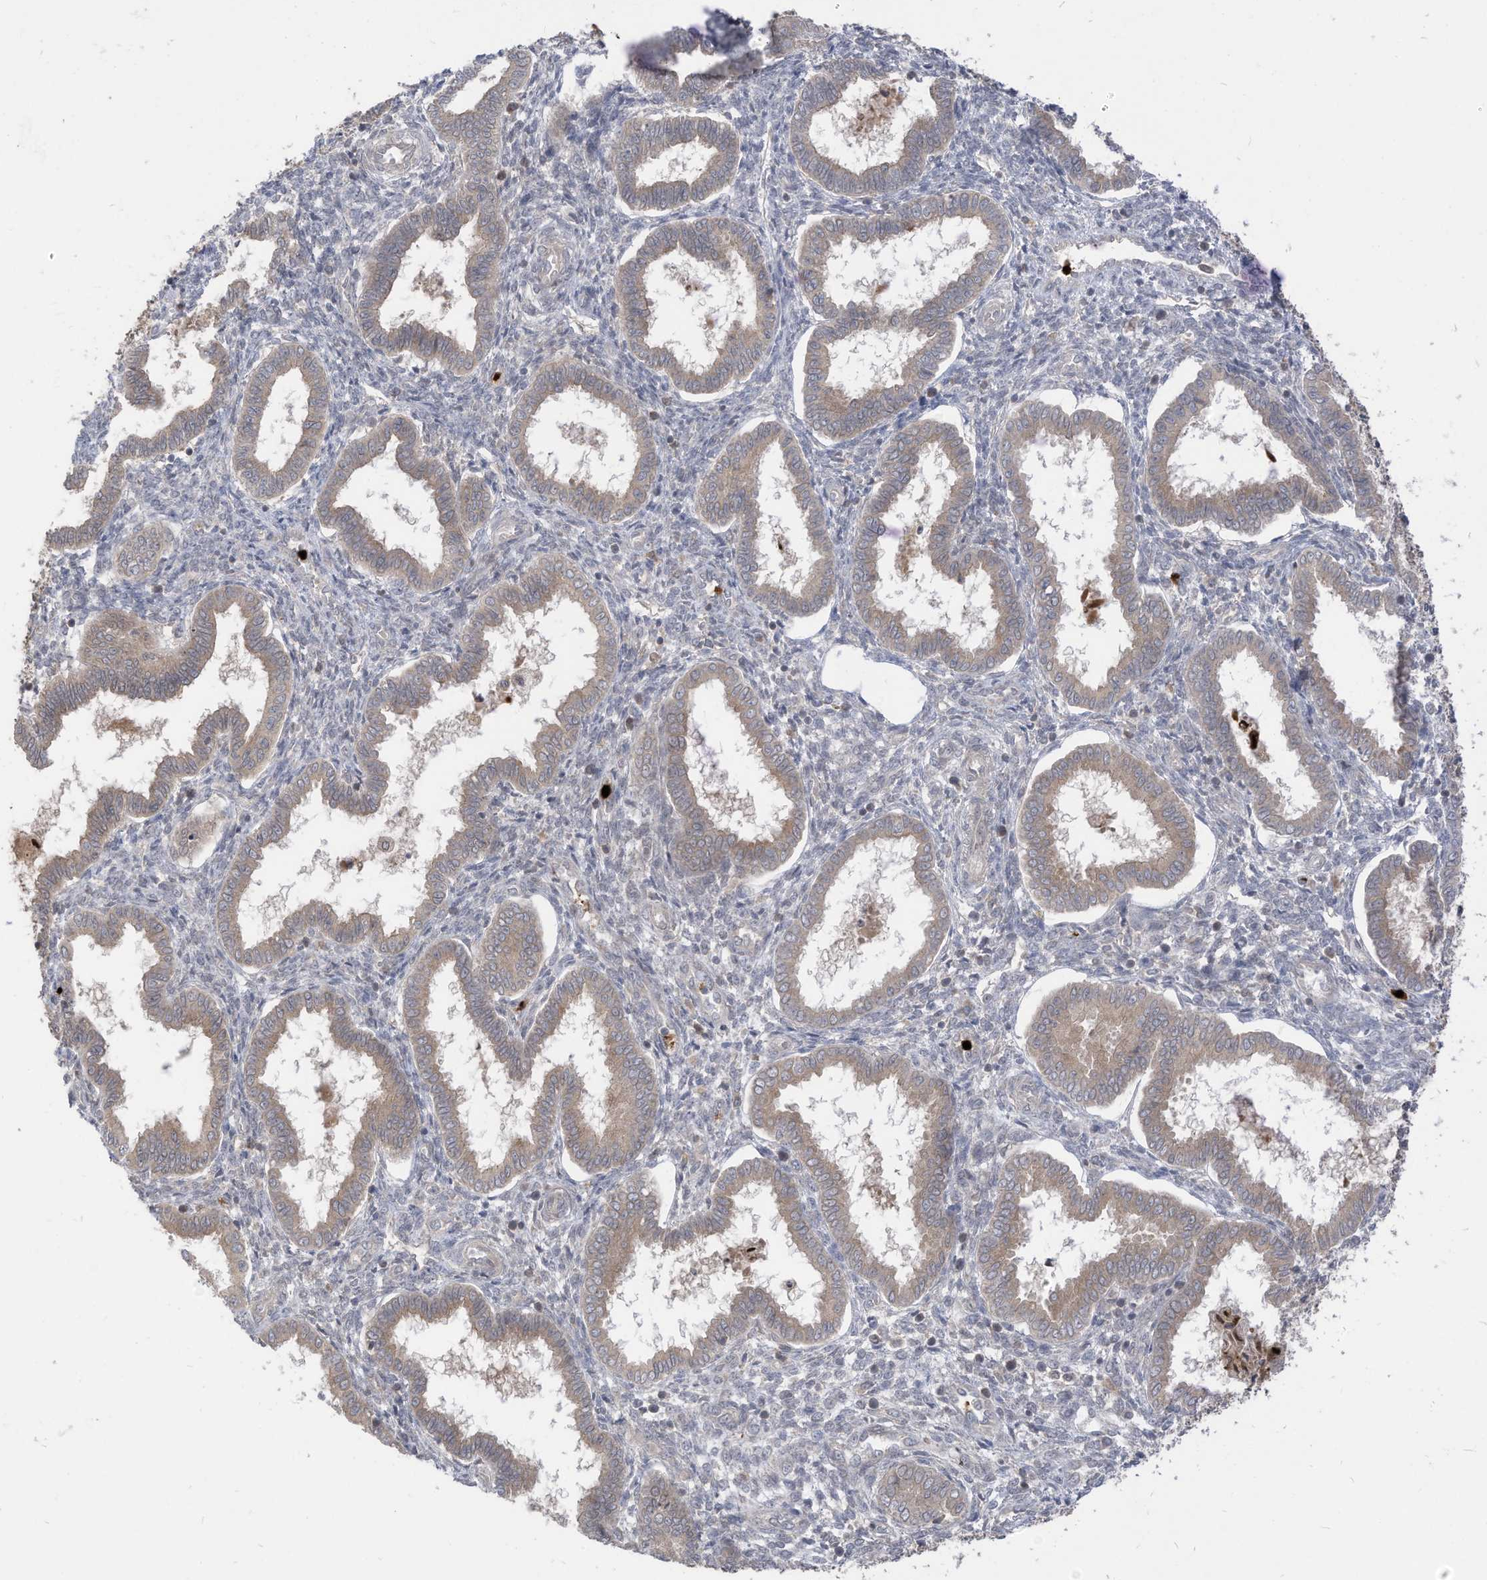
{"staining": {"intensity": "negative", "quantity": "none", "location": "none"}, "tissue": "endometrium", "cell_type": "Cells in endometrial stroma", "image_type": "normal", "snomed": [{"axis": "morphology", "description": "Normal tissue, NOS"}, {"axis": "topography", "description": "Endometrium"}], "caption": "Immunohistochemistry histopathology image of unremarkable endometrium: human endometrium stained with DAB (3,3'-diaminobenzidine) exhibits no significant protein positivity in cells in endometrial stroma.", "gene": "CNKSR1", "patient": {"sex": "female", "age": 24}}